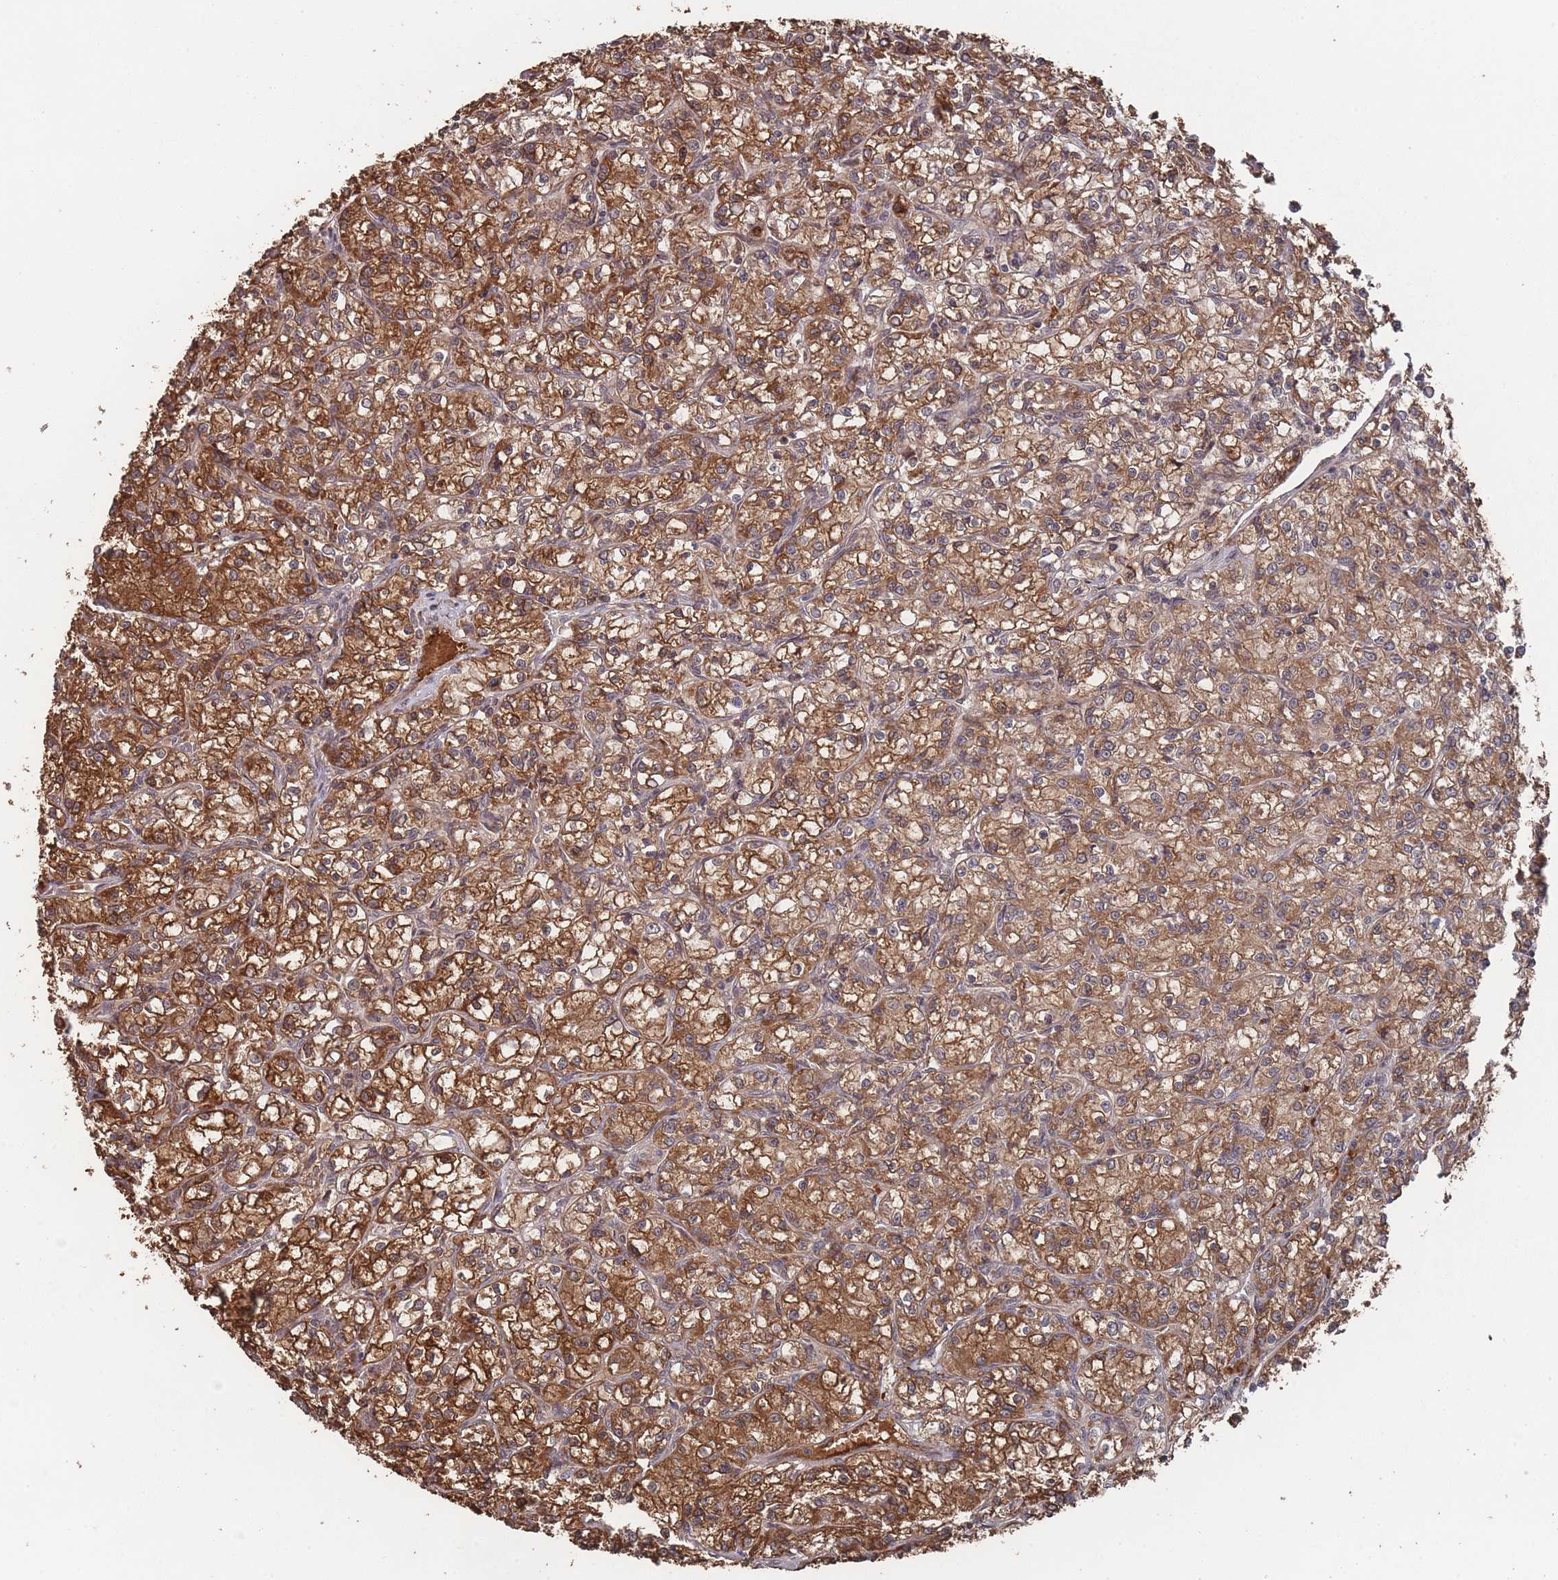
{"staining": {"intensity": "strong", "quantity": ">75%", "location": "cytoplasmic/membranous"}, "tissue": "renal cancer", "cell_type": "Tumor cells", "image_type": "cancer", "snomed": [{"axis": "morphology", "description": "Adenocarcinoma, NOS"}, {"axis": "topography", "description": "Kidney"}], "caption": "Immunohistochemistry (IHC) micrograph of renal adenocarcinoma stained for a protein (brown), which exhibits high levels of strong cytoplasmic/membranous staining in approximately >75% of tumor cells.", "gene": "SF3B1", "patient": {"sex": "female", "age": 59}}